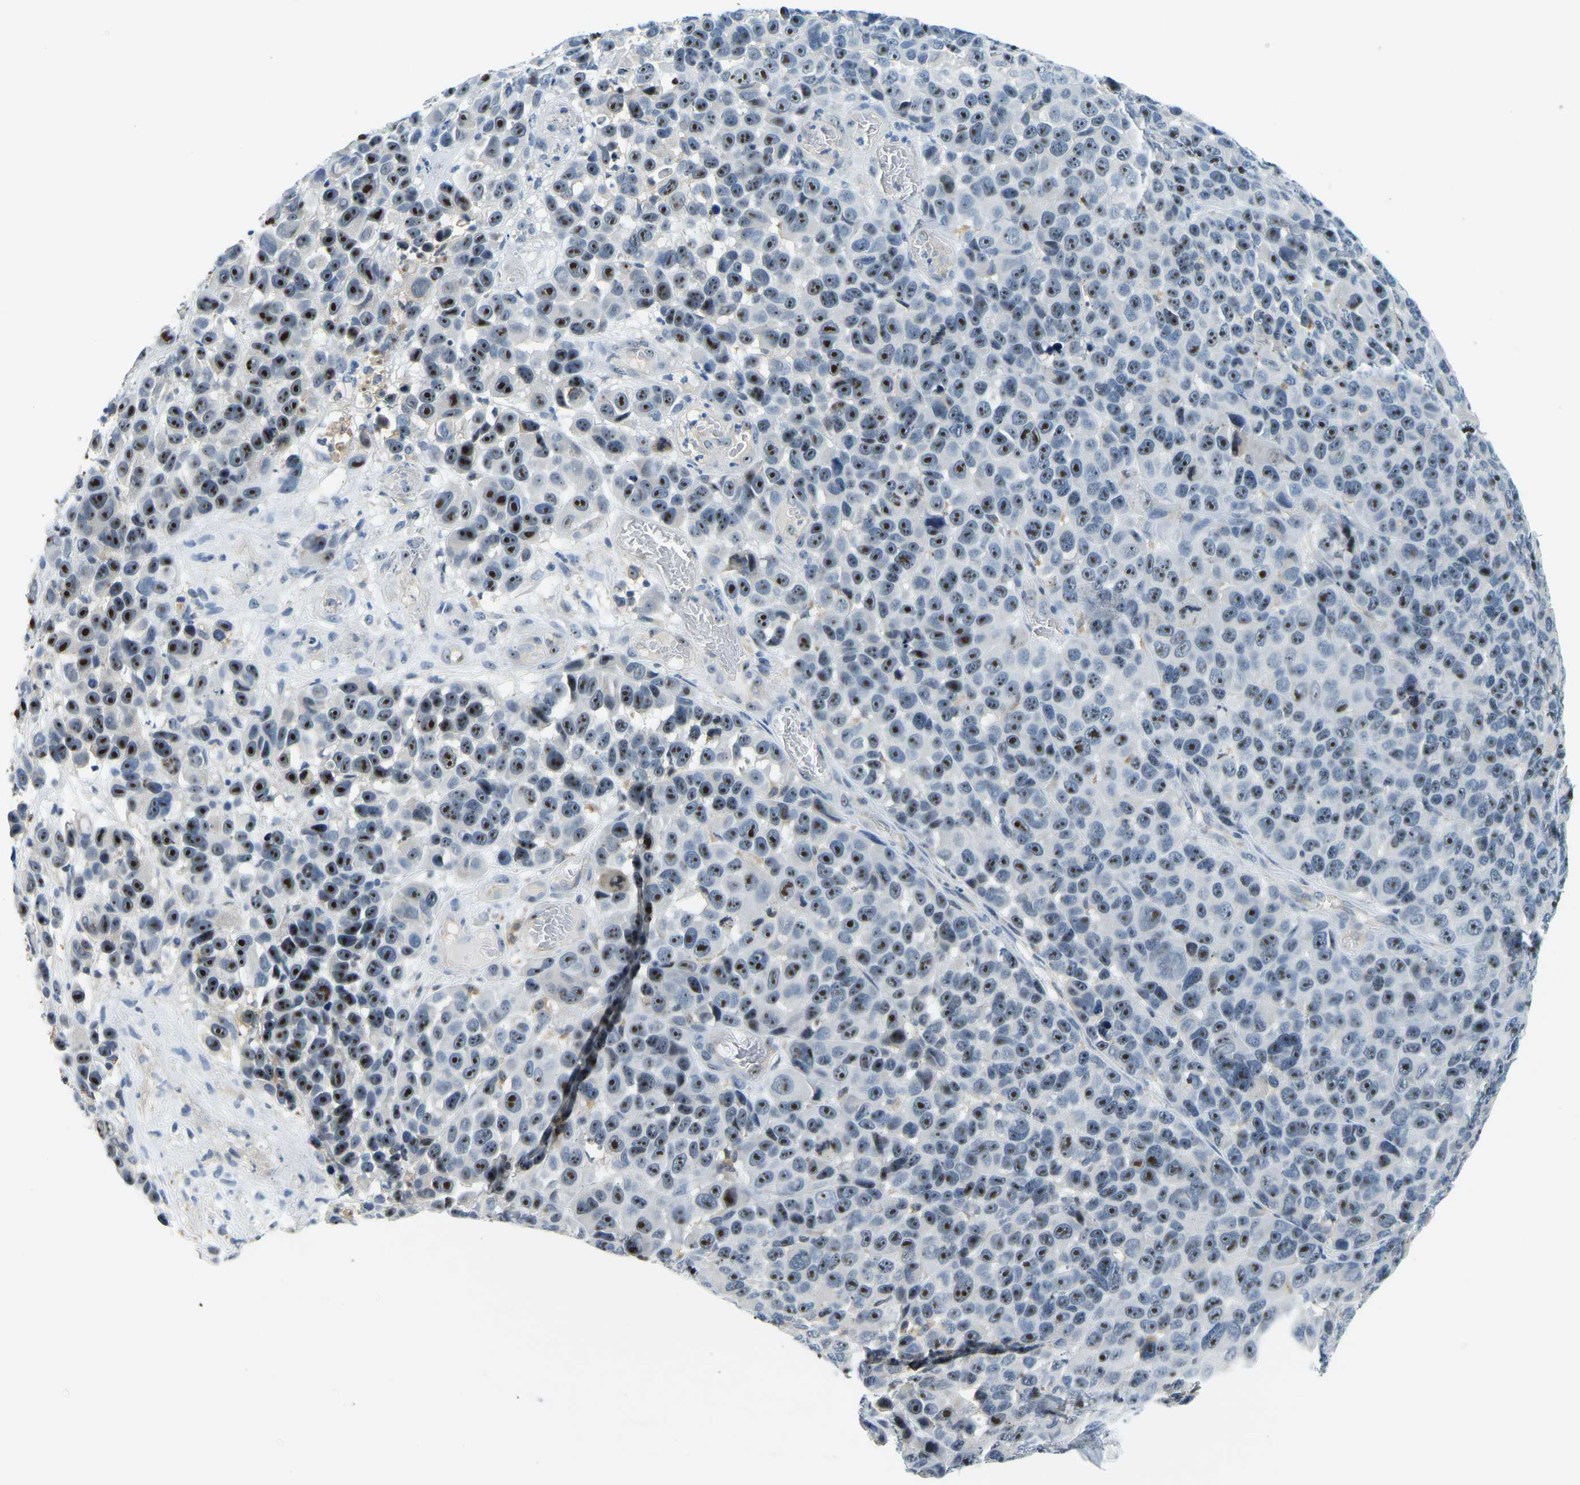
{"staining": {"intensity": "strong", "quantity": ">75%", "location": "nuclear"}, "tissue": "melanoma", "cell_type": "Tumor cells", "image_type": "cancer", "snomed": [{"axis": "morphology", "description": "Malignant melanoma, NOS"}, {"axis": "topography", "description": "Skin"}], "caption": "Malignant melanoma tissue demonstrates strong nuclear expression in approximately >75% of tumor cells Immunohistochemistry (ihc) stains the protein of interest in brown and the nuclei are stained blue.", "gene": "RRP1", "patient": {"sex": "male", "age": 53}}